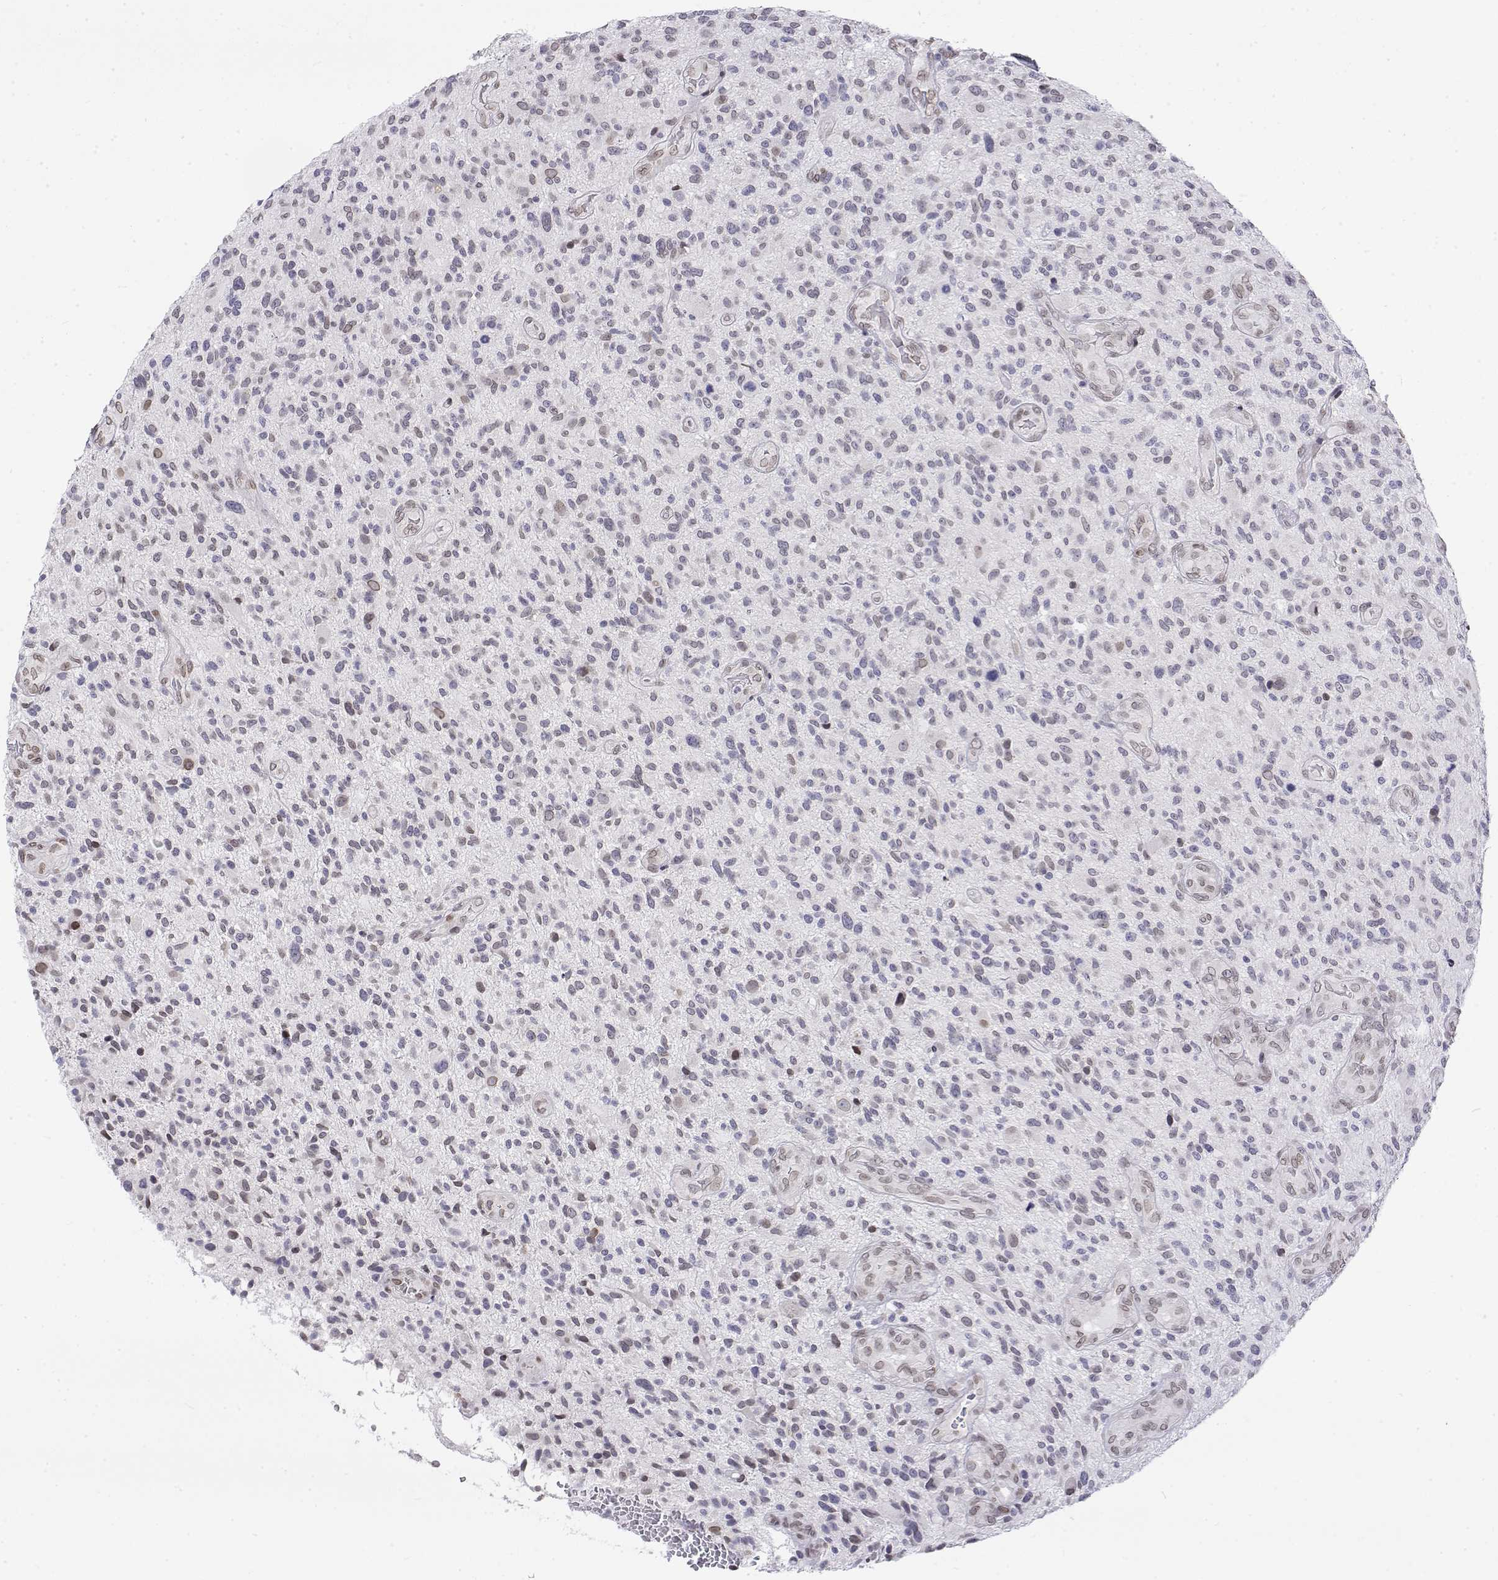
{"staining": {"intensity": "weak", "quantity": "<25%", "location": "nuclear"}, "tissue": "glioma", "cell_type": "Tumor cells", "image_type": "cancer", "snomed": [{"axis": "morphology", "description": "Glioma, malignant, High grade"}, {"axis": "topography", "description": "Brain"}], "caption": "Tumor cells show no significant positivity in glioma.", "gene": "ZNF532", "patient": {"sex": "male", "age": 47}}